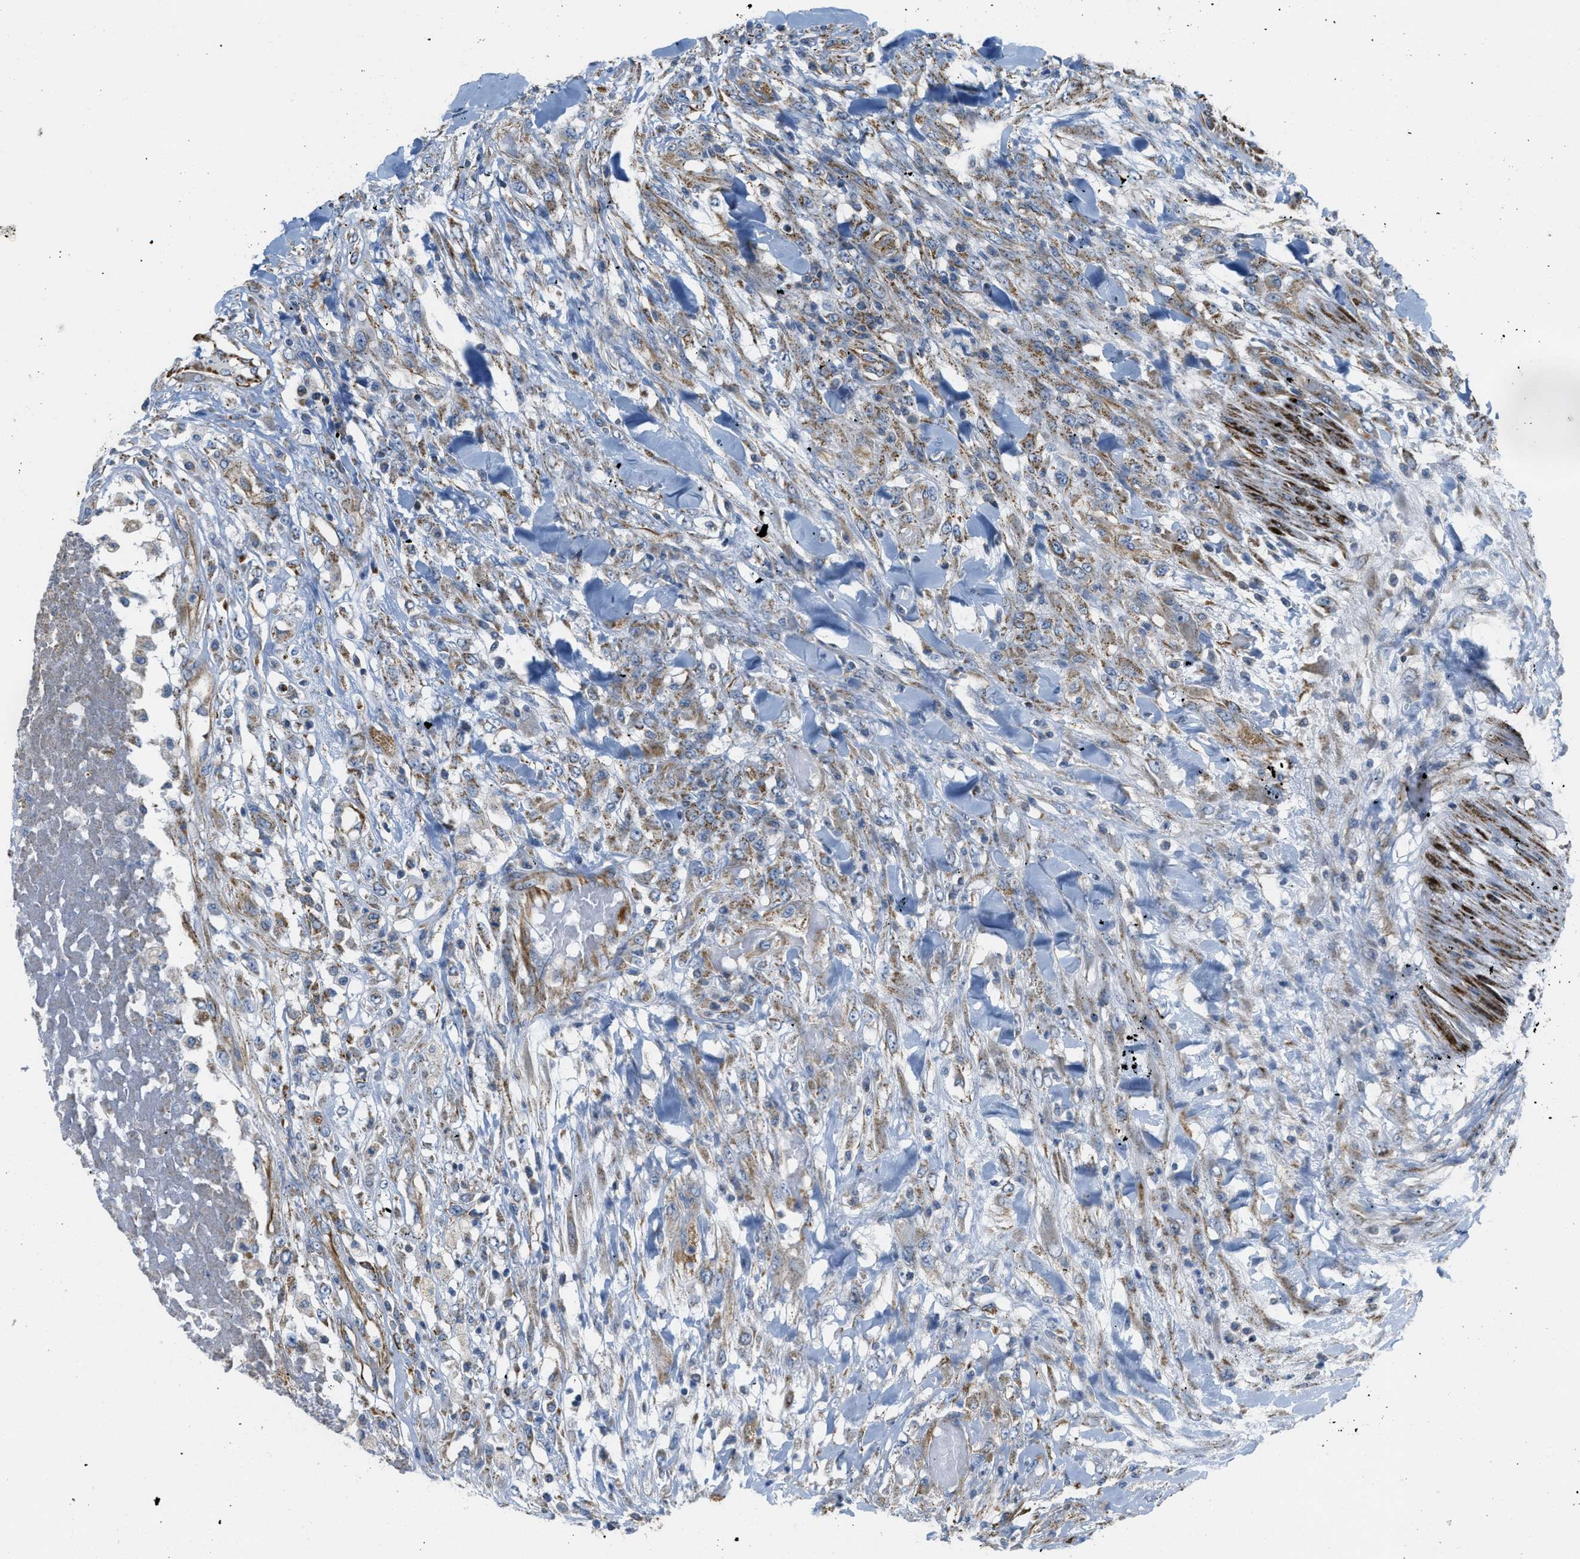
{"staining": {"intensity": "moderate", "quantity": ">75%", "location": "cytoplasmic/membranous"}, "tissue": "testis cancer", "cell_type": "Tumor cells", "image_type": "cancer", "snomed": [{"axis": "morphology", "description": "Seminoma, NOS"}, {"axis": "topography", "description": "Testis"}], "caption": "Immunohistochemical staining of human testis cancer shows medium levels of moderate cytoplasmic/membranous protein expression in approximately >75% of tumor cells.", "gene": "BTN3A1", "patient": {"sex": "male", "age": 59}}